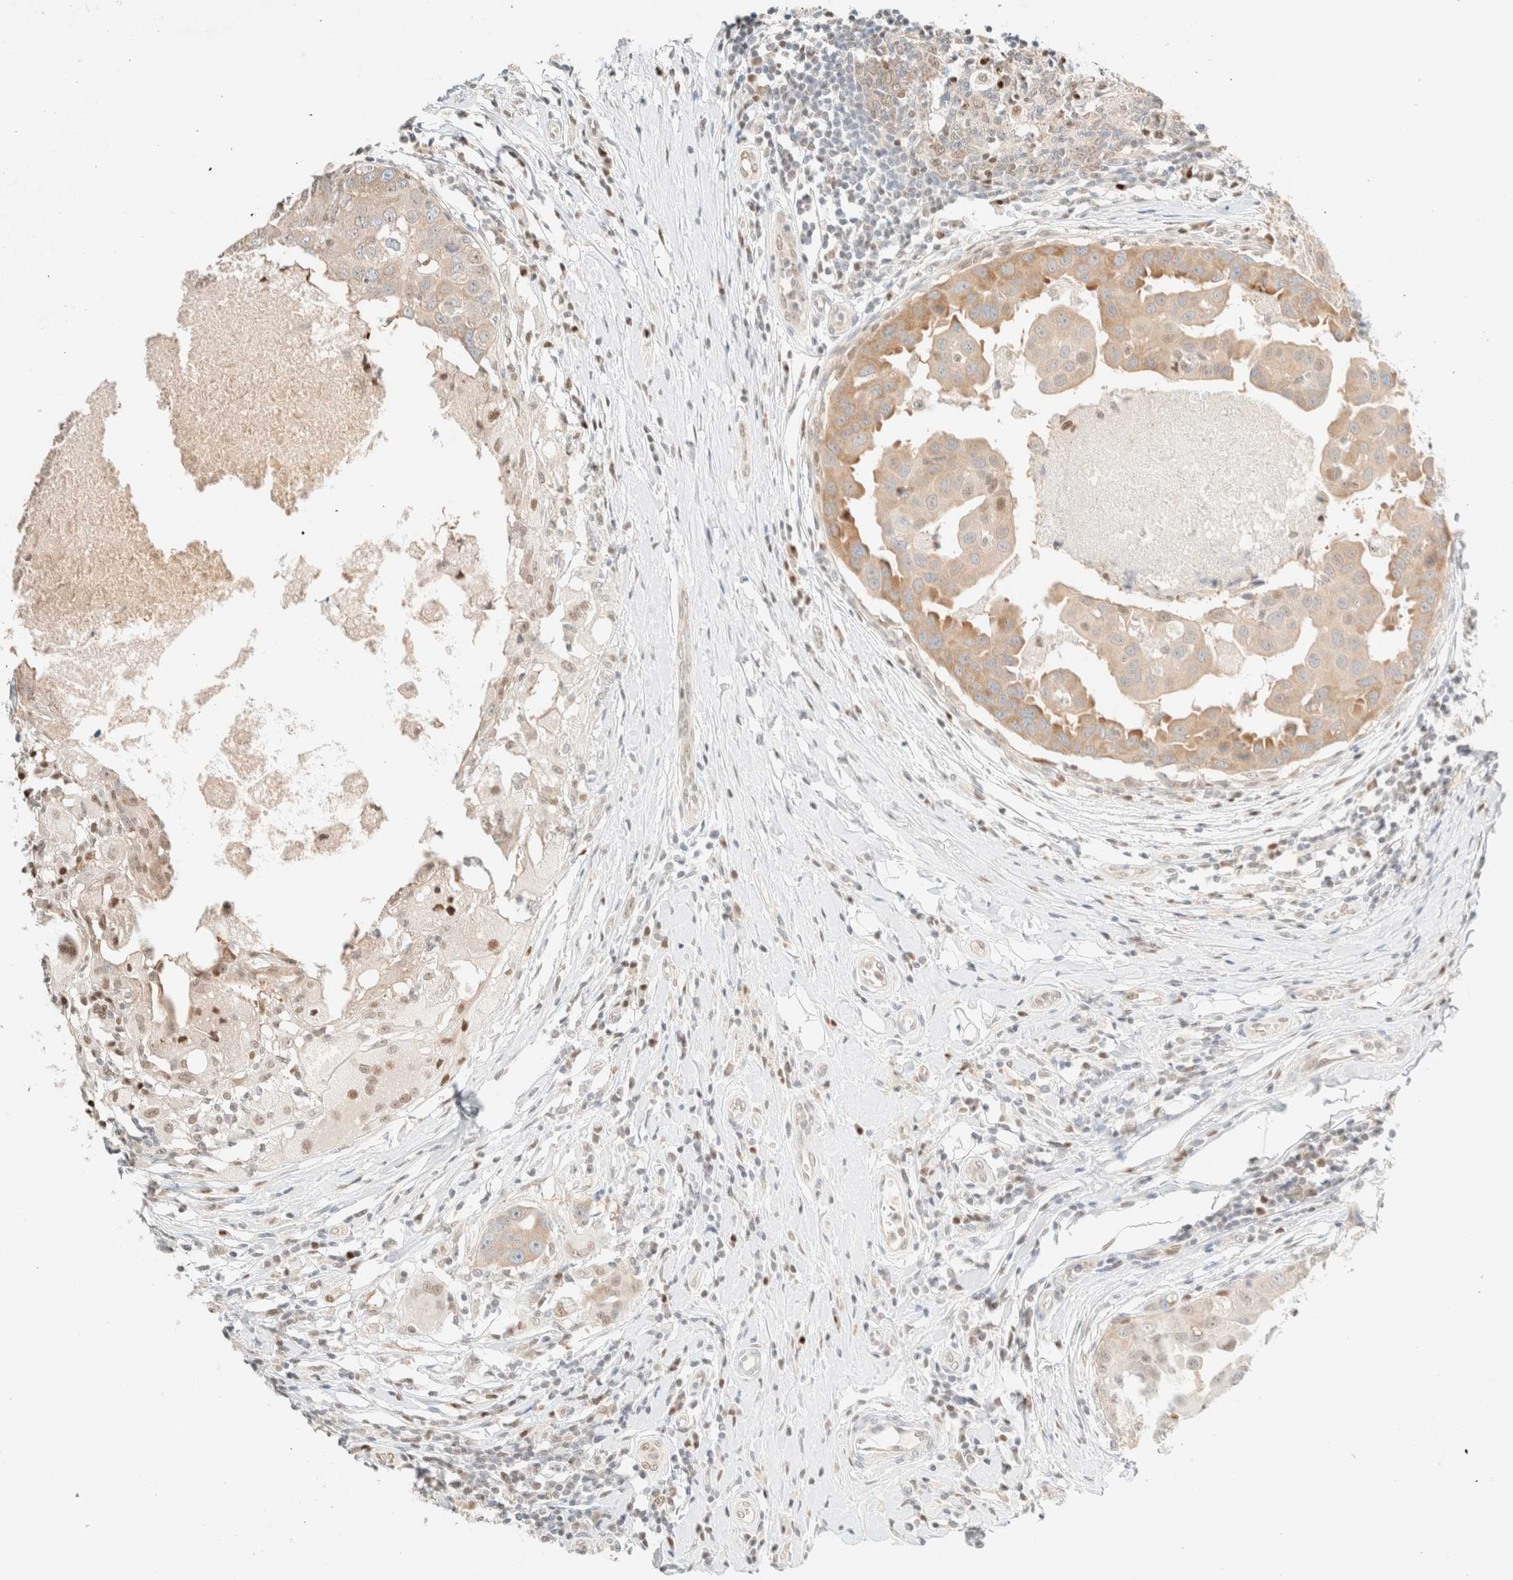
{"staining": {"intensity": "weak", "quantity": ">75%", "location": "cytoplasmic/membranous"}, "tissue": "breast cancer", "cell_type": "Tumor cells", "image_type": "cancer", "snomed": [{"axis": "morphology", "description": "Duct carcinoma"}, {"axis": "topography", "description": "Breast"}], "caption": "Brown immunohistochemical staining in breast cancer exhibits weak cytoplasmic/membranous expression in about >75% of tumor cells. Using DAB (brown) and hematoxylin (blue) stains, captured at high magnification using brightfield microscopy.", "gene": "TSR1", "patient": {"sex": "female", "age": 27}}